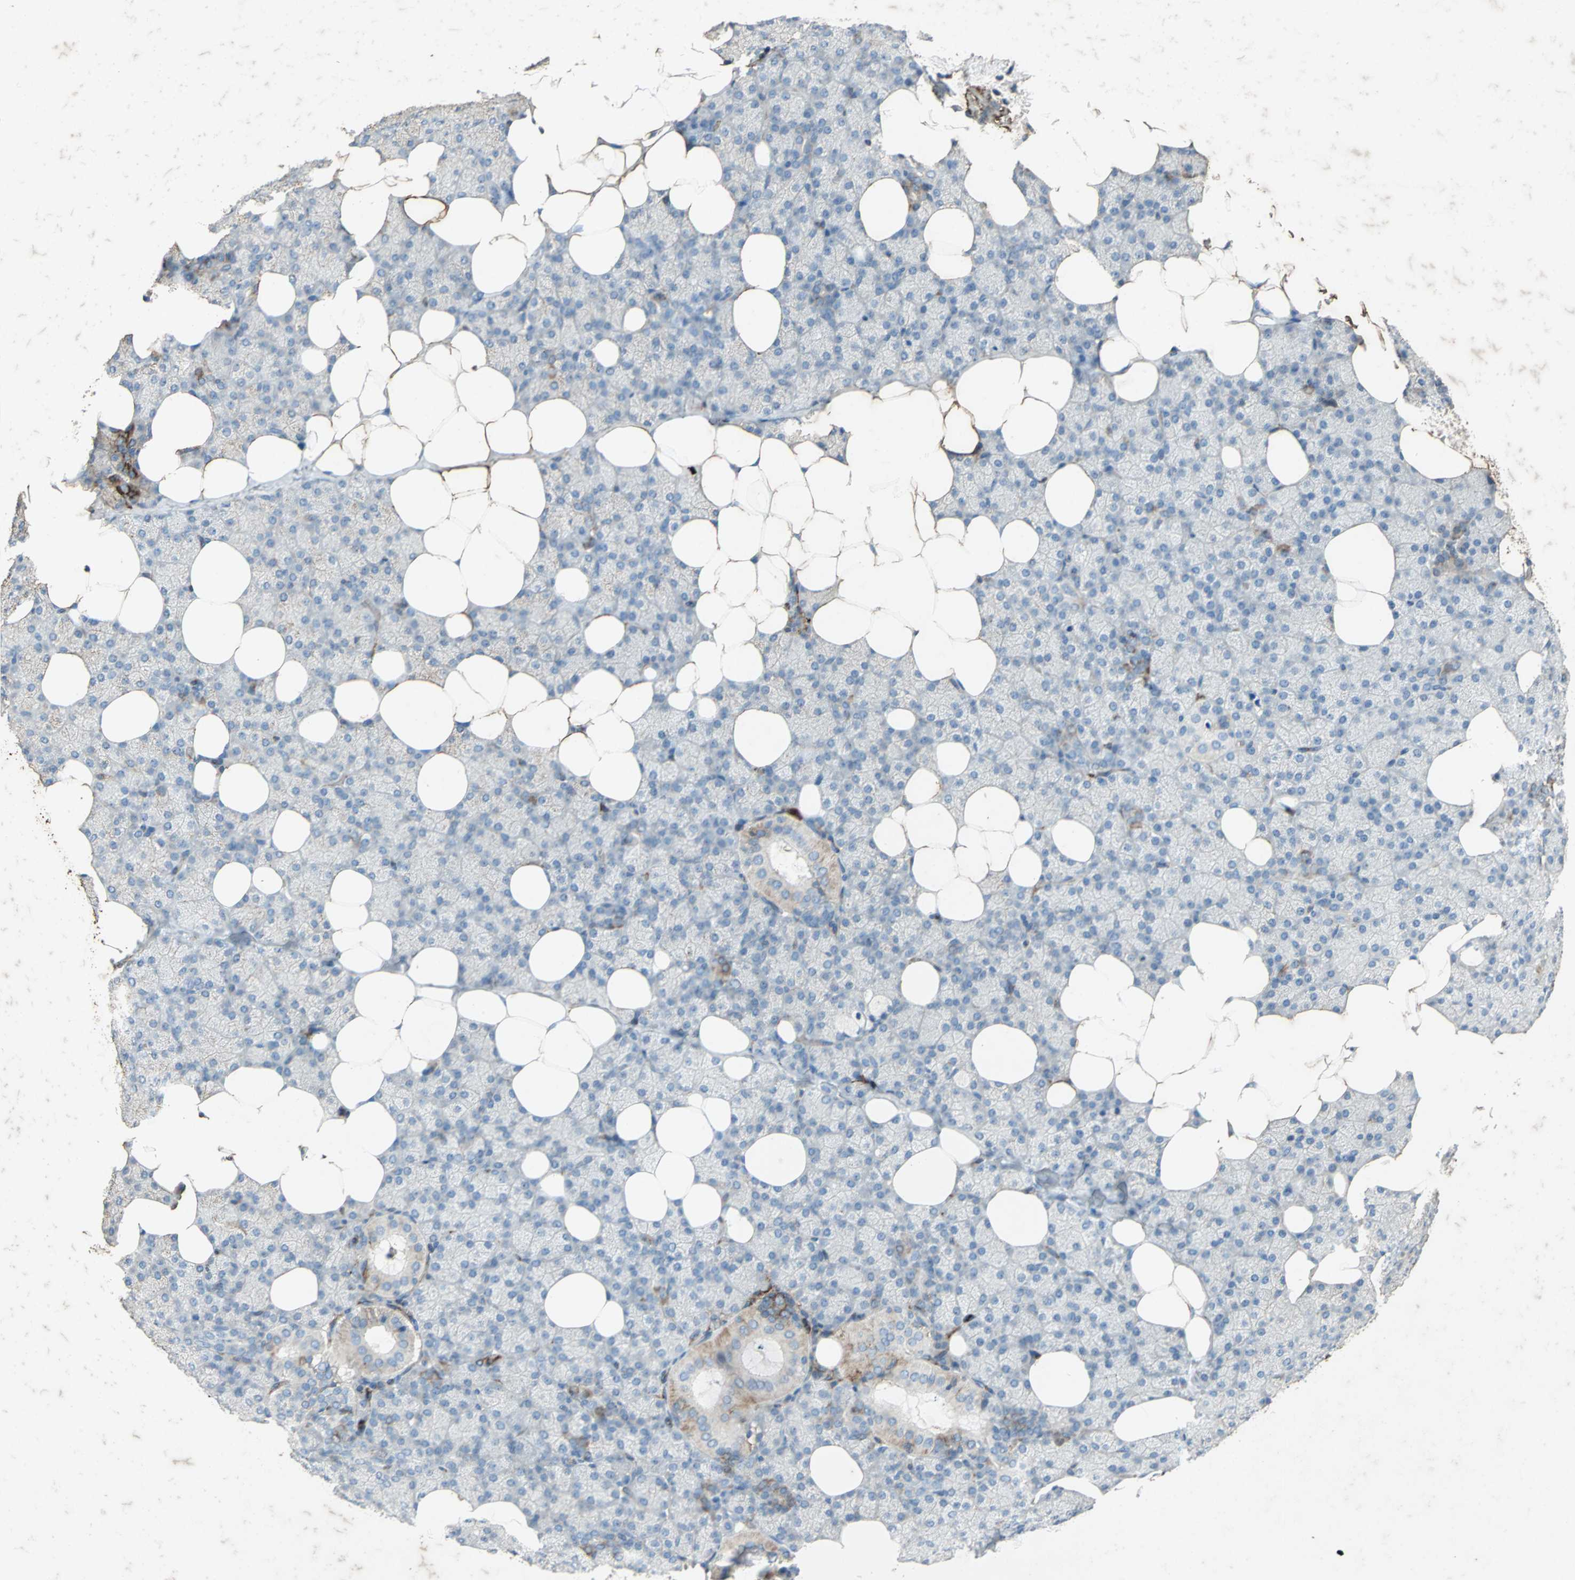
{"staining": {"intensity": "moderate", "quantity": "<25%", "location": "cytoplasmic/membranous"}, "tissue": "salivary gland", "cell_type": "Glandular cells", "image_type": "normal", "snomed": [{"axis": "morphology", "description": "Normal tissue, NOS"}, {"axis": "topography", "description": "Lymph node"}, {"axis": "topography", "description": "Salivary gland"}], "caption": "Immunohistochemistry staining of normal salivary gland, which displays low levels of moderate cytoplasmic/membranous positivity in approximately <25% of glandular cells indicating moderate cytoplasmic/membranous protein staining. The staining was performed using DAB (3,3'-diaminobenzidine) (brown) for protein detection and nuclei were counterstained in hematoxylin (blue).", "gene": "CCR6", "patient": {"sex": "male", "age": 8}}